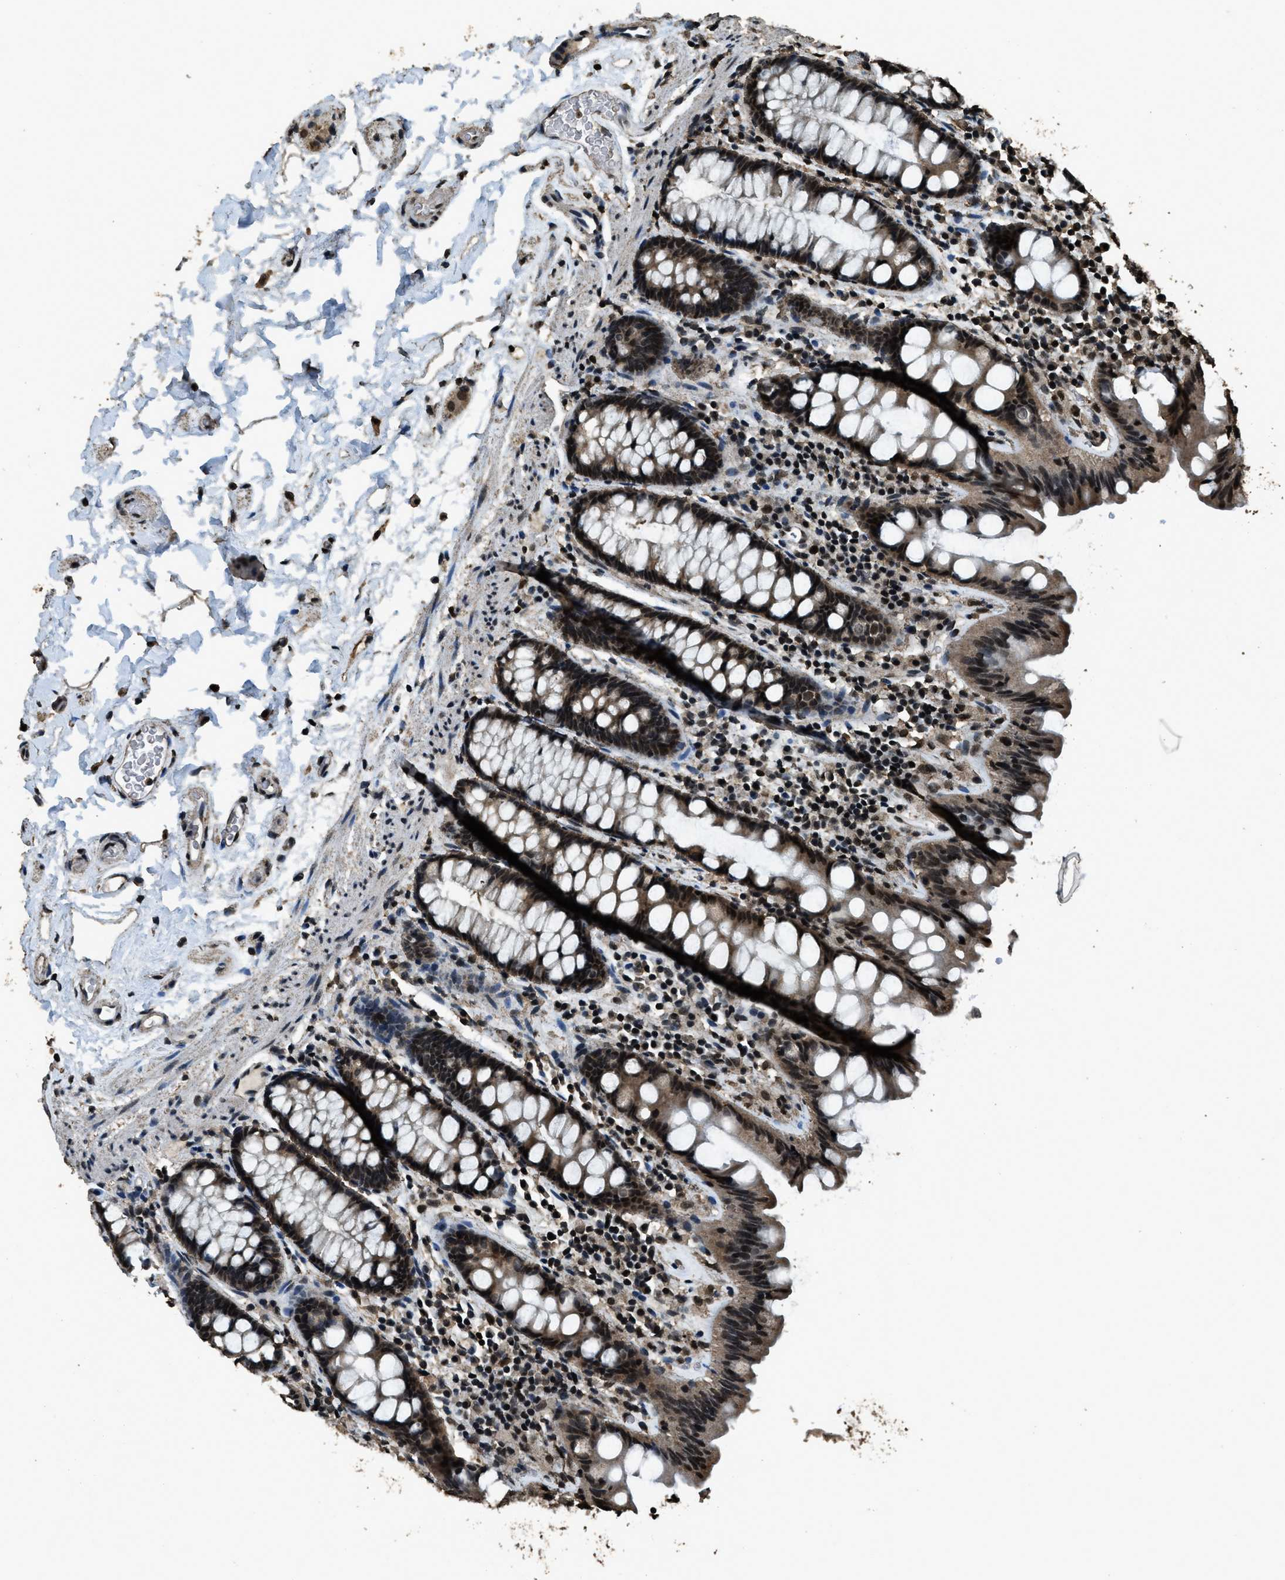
{"staining": {"intensity": "strong", "quantity": ">75%", "location": "nuclear"}, "tissue": "colon", "cell_type": "Endothelial cells", "image_type": "normal", "snomed": [{"axis": "morphology", "description": "Normal tissue, NOS"}, {"axis": "topography", "description": "Colon"}], "caption": "Colon stained with DAB immunohistochemistry exhibits high levels of strong nuclear positivity in about >75% of endothelial cells.", "gene": "MYB", "patient": {"sex": "female", "age": 80}}